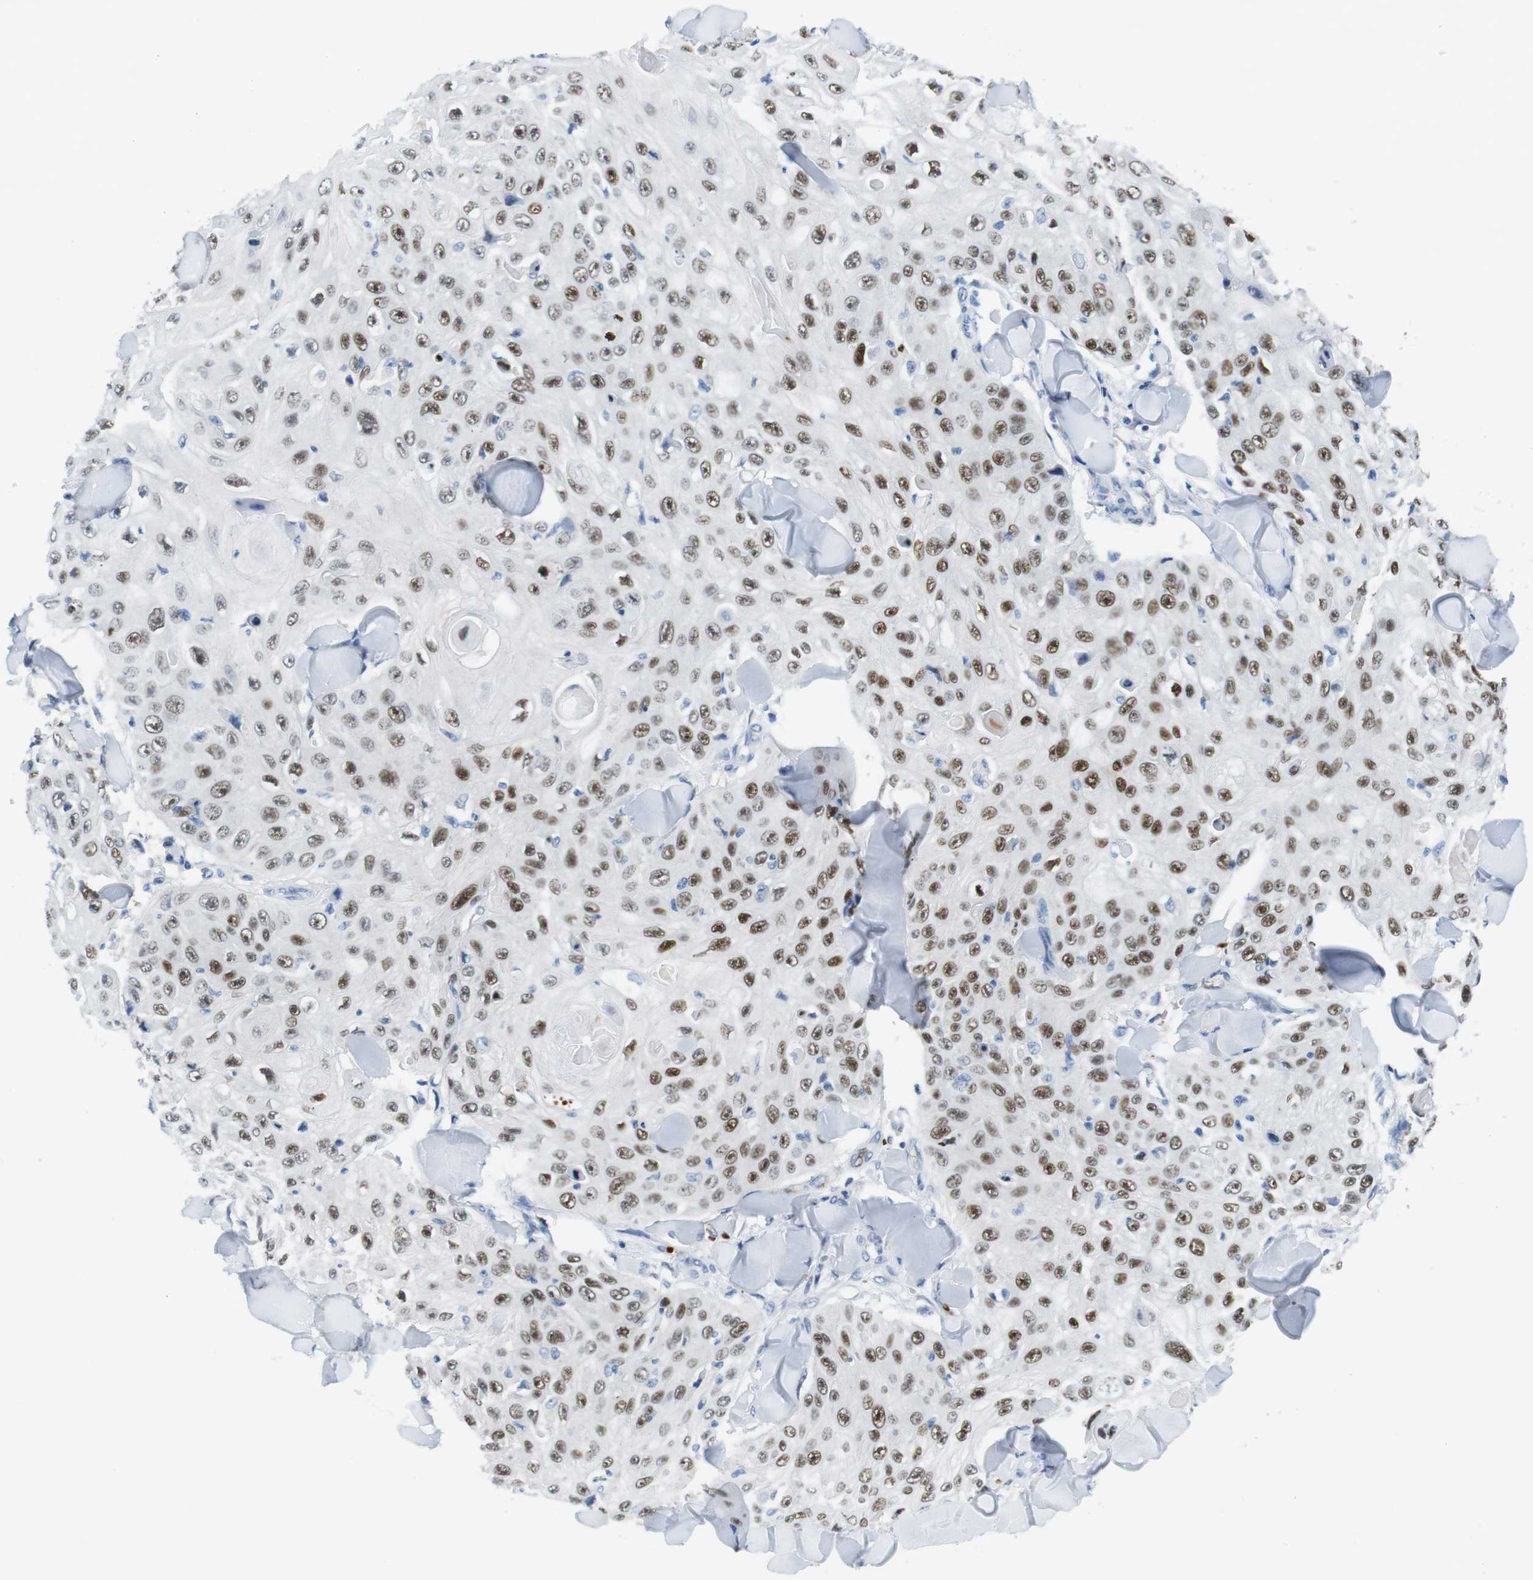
{"staining": {"intensity": "moderate", "quantity": ">75%", "location": "nuclear"}, "tissue": "skin cancer", "cell_type": "Tumor cells", "image_type": "cancer", "snomed": [{"axis": "morphology", "description": "Squamous cell carcinoma, NOS"}, {"axis": "topography", "description": "Skin"}], "caption": "DAB immunohistochemical staining of skin squamous cell carcinoma displays moderate nuclear protein positivity in about >75% of tumor cells.", "gene": "TFAP2C", "patient": {"sex": "male", "age": 86}}